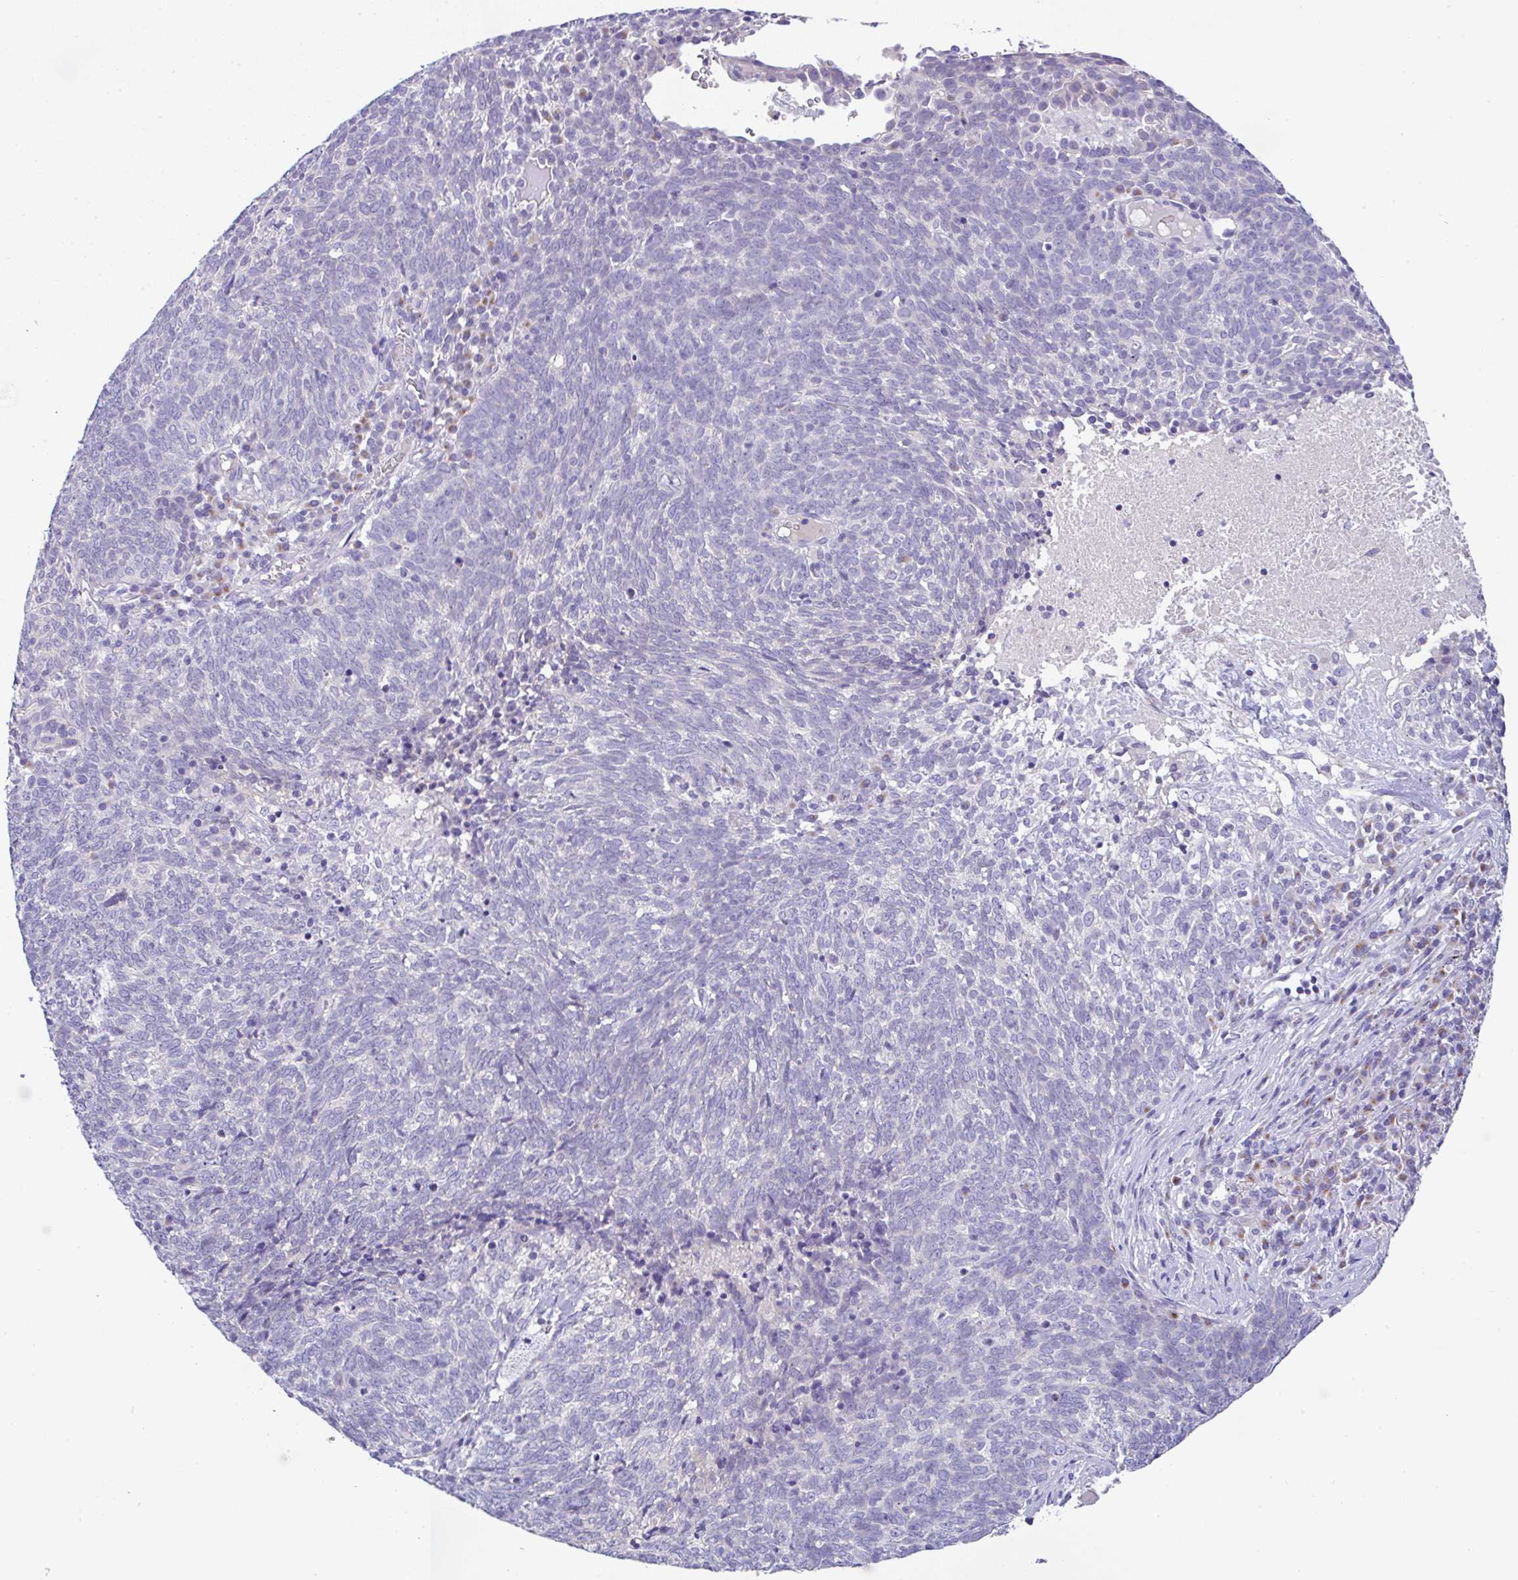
{"staining": {"intensity": "negative", "quantity": "none", "location": "none"}, "tissue": "lung cancer", "cell_type": "Tumor cells", "image_type": "cancer", "snomed": [{"axis": "morphology", "description": "Squamous cell carcinoma, NOS"}, {"axis": "topography", "description": "Lung"}], "caption": "This is an IHC image of human lung squamous cell carcinoma. There is no expression in tumor cells.", "gene": "SERPINE3", "patient": {"sex": "female", "age": 72}}